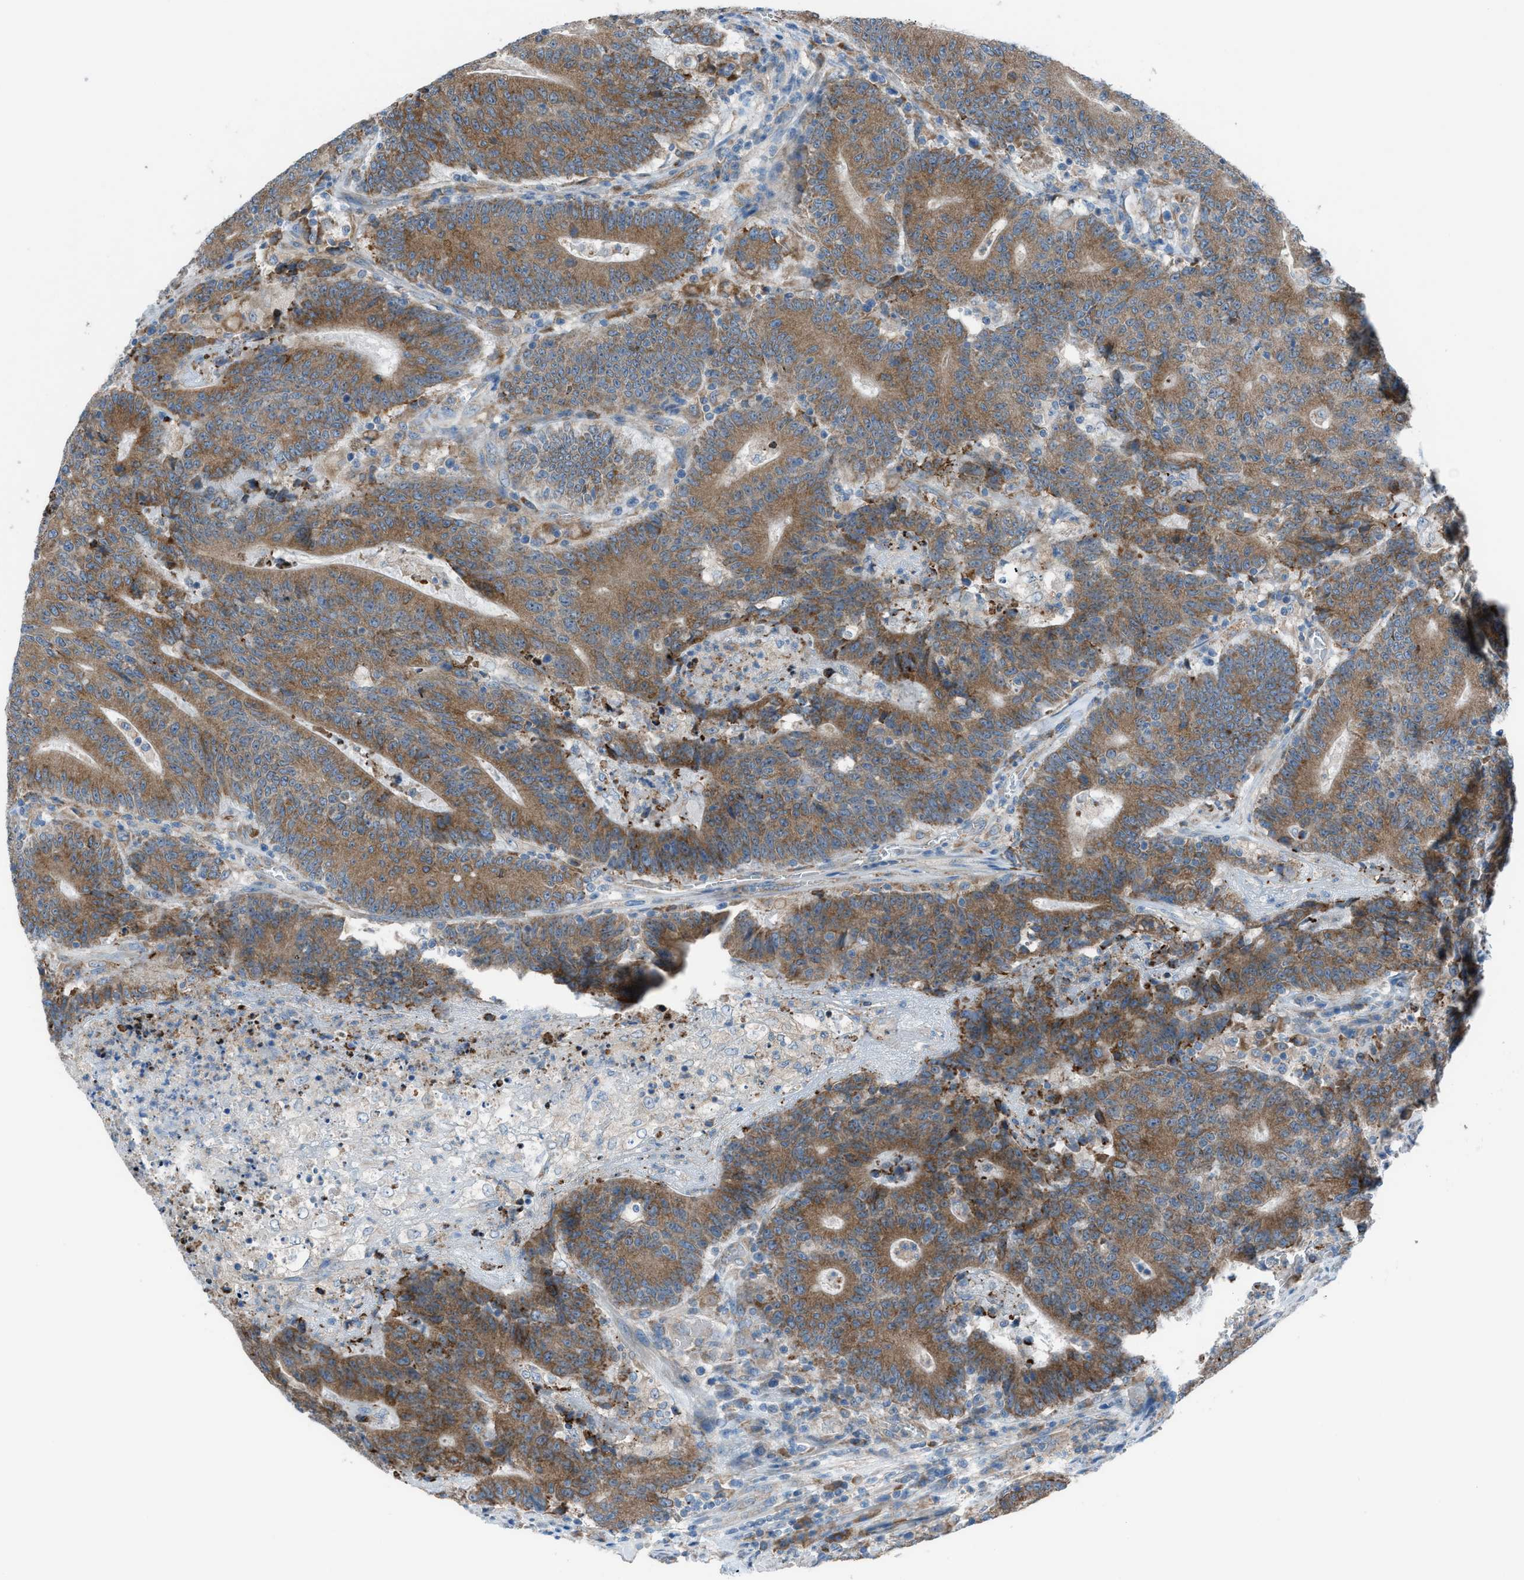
{"staining": {"intensity": "moderate", "quantity": ">75%", "location": "cytoplasmic/membranous"}, "tissue": "colorectal cancer", "cell_type": "Tumor cells", "image_type": "cancer", "snomed": [{"axis": "morphology", "description": "Normal tissue, NOS"}, {"axis": "morphology", "description": "Adenocarcinoma, NOS"}, {"axis": "topography", "description": "Colon"}], "caption": "Immunohistochemistry (IHC) of adenocarcinoma (colorectal) shows medium levels of moderate cytoplasmic/membranous positivity in about >75% of tumor cells.", "gene": "HEG1", "patient": {"sex": "female", "age": 75}}